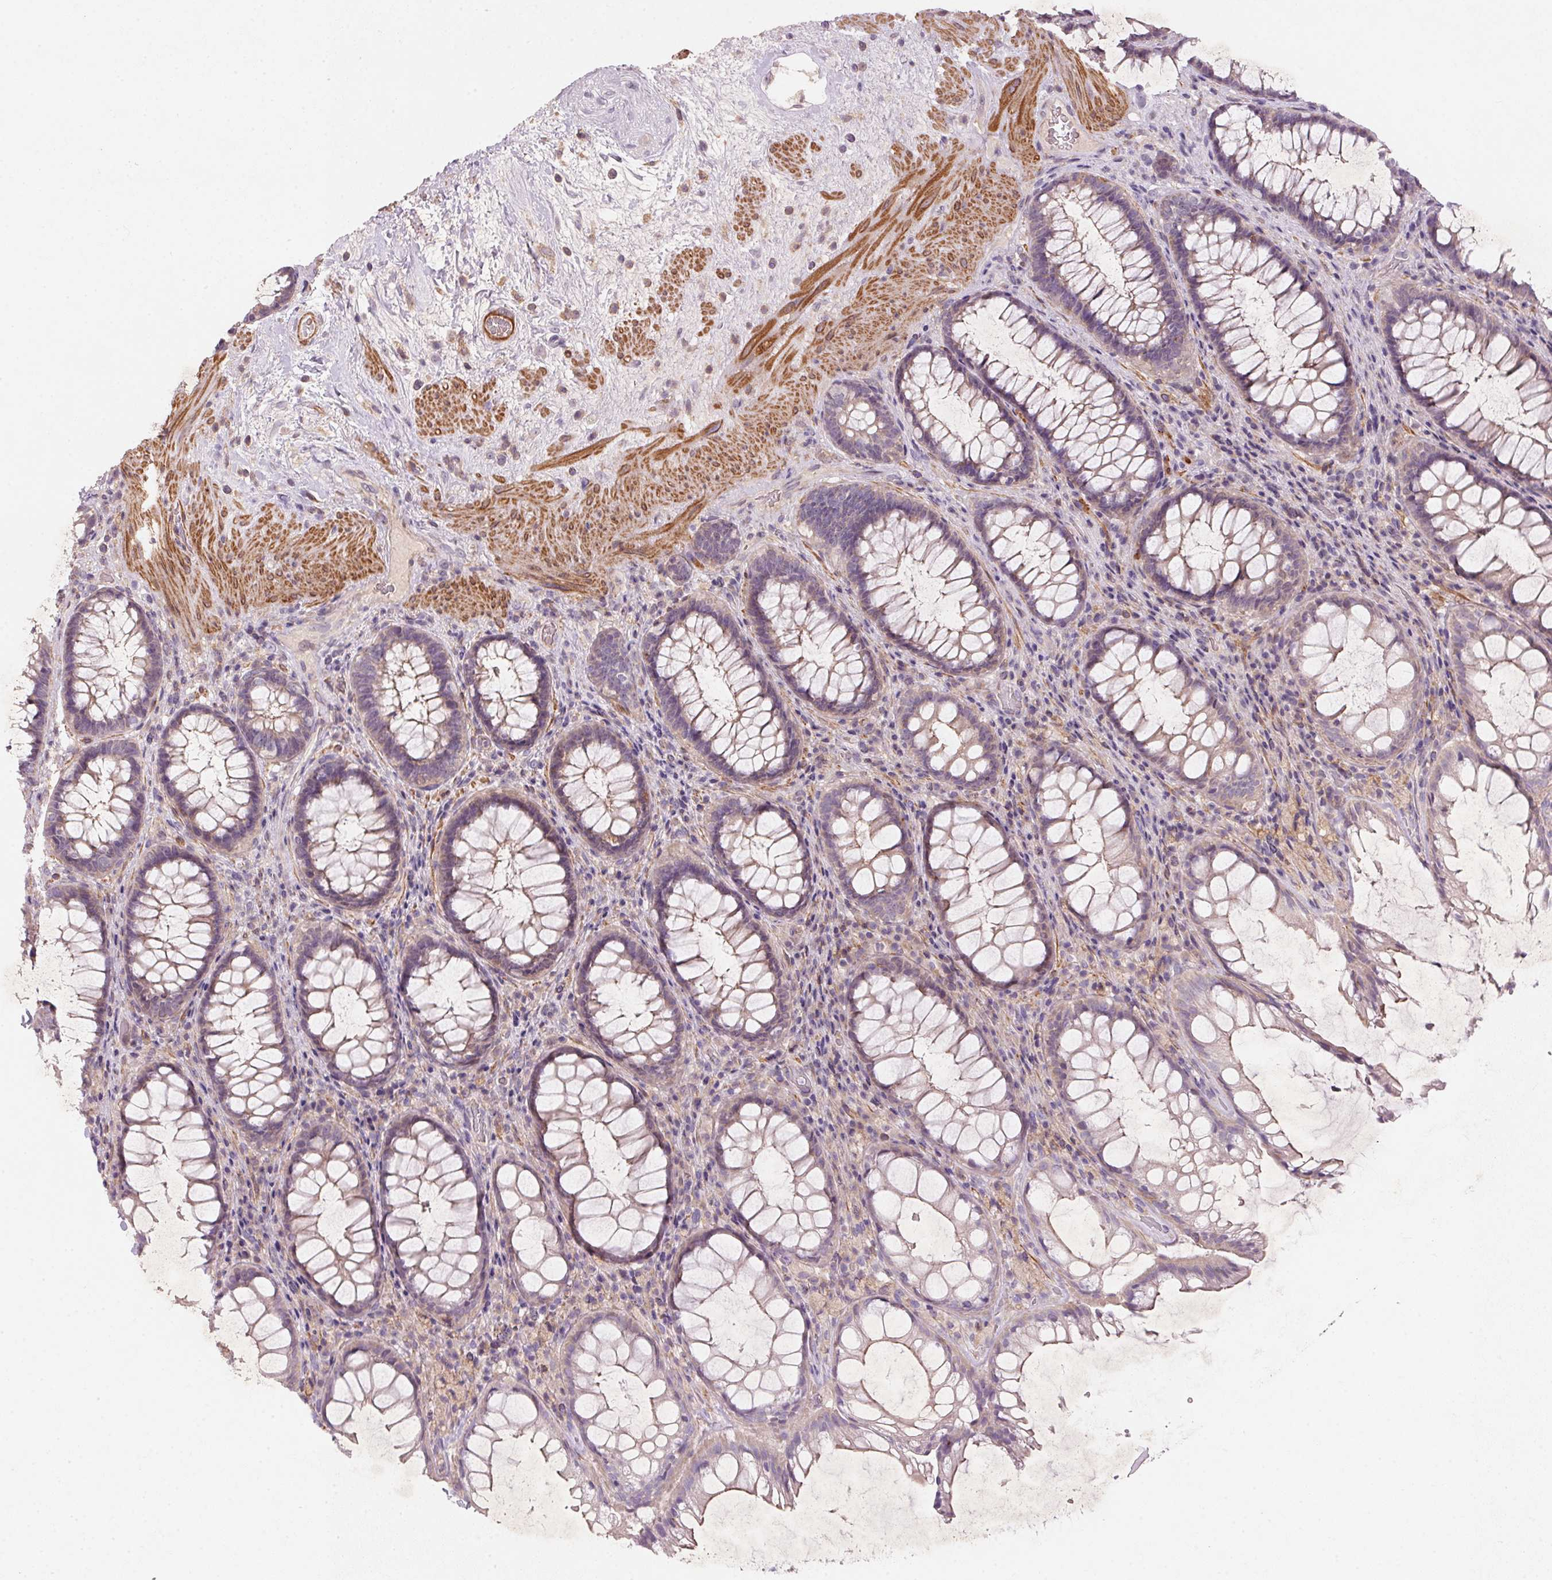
{"staining": {"intensity": "weak", "quantity": "25%-75%", "location": "cytoplasmic/membranous"}, "tissue": "rectum", "cell_type": "Glandular cells", "image_type": "normal", "snomed": [{"axis": "morphology", "description": "Normal tissue, NOS"}, {"axis": "topography", "description": "Rectum"}], "caption": "Immunohistochemical staining of benign human rectum shows low levels of weak cytoplasmic/membranous expression in approximately 25%-75% of glandular cells.", "gene": "KCNK15", "patient": {"sex": "male", "age": 72}}